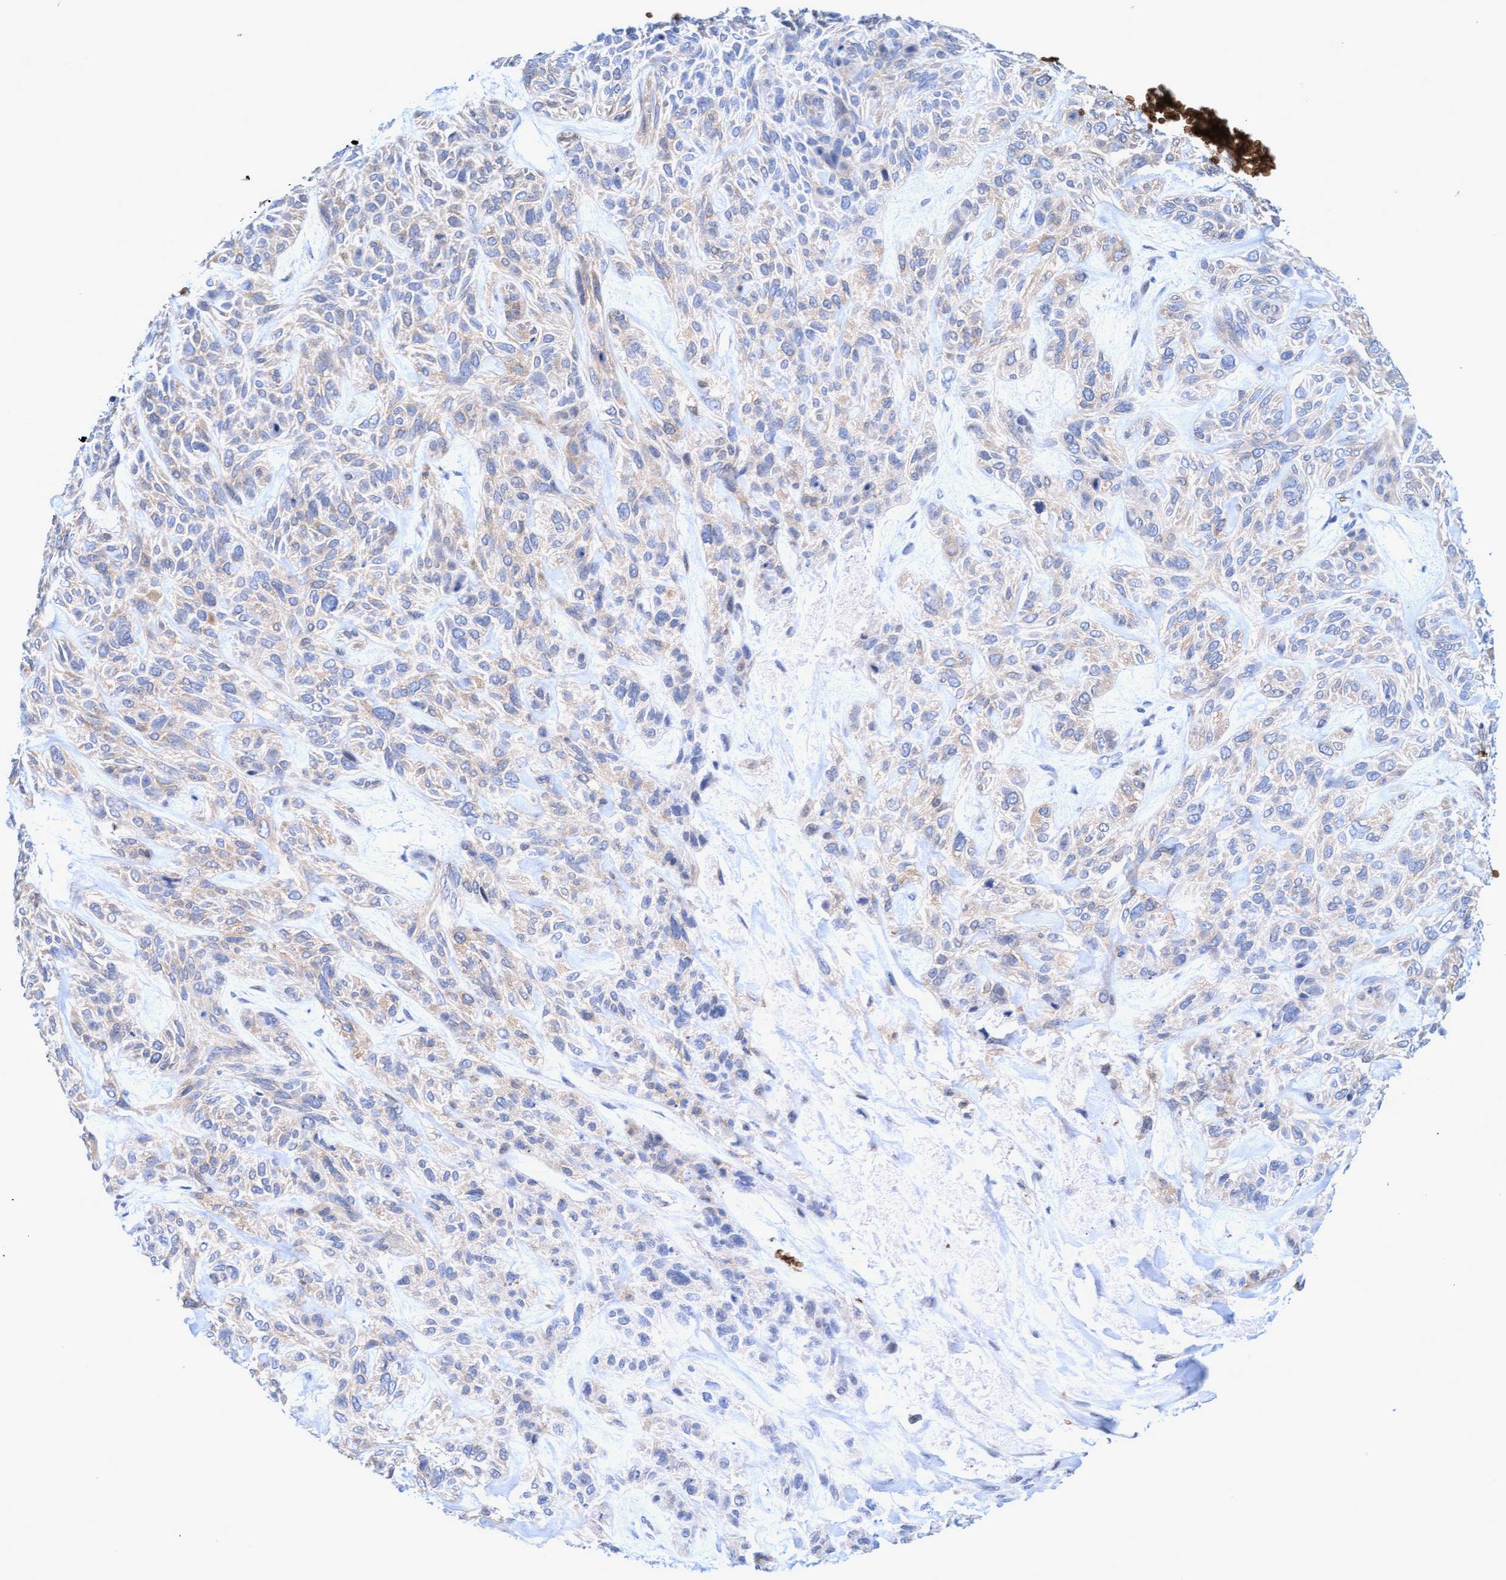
{"staining": {"intensity": "weak", "quantity": "<25%", "location": "cytoplasmic/membranous"}, "tissue": "skin cancer", "cell_type": "Tumor cells", "image_type": "cancer", "snomed": [{"axis": "morphology", "description": "Basal cell carcinoma"}, {"axis": "topography", "description": "Skin"}], "caption": "Image shows no protein positivity in tumor cells of skin cancer (basal cell carcinoma) tissue.", "gene": "SPEM2", "patient": {"sex": "male", "age": 55}}